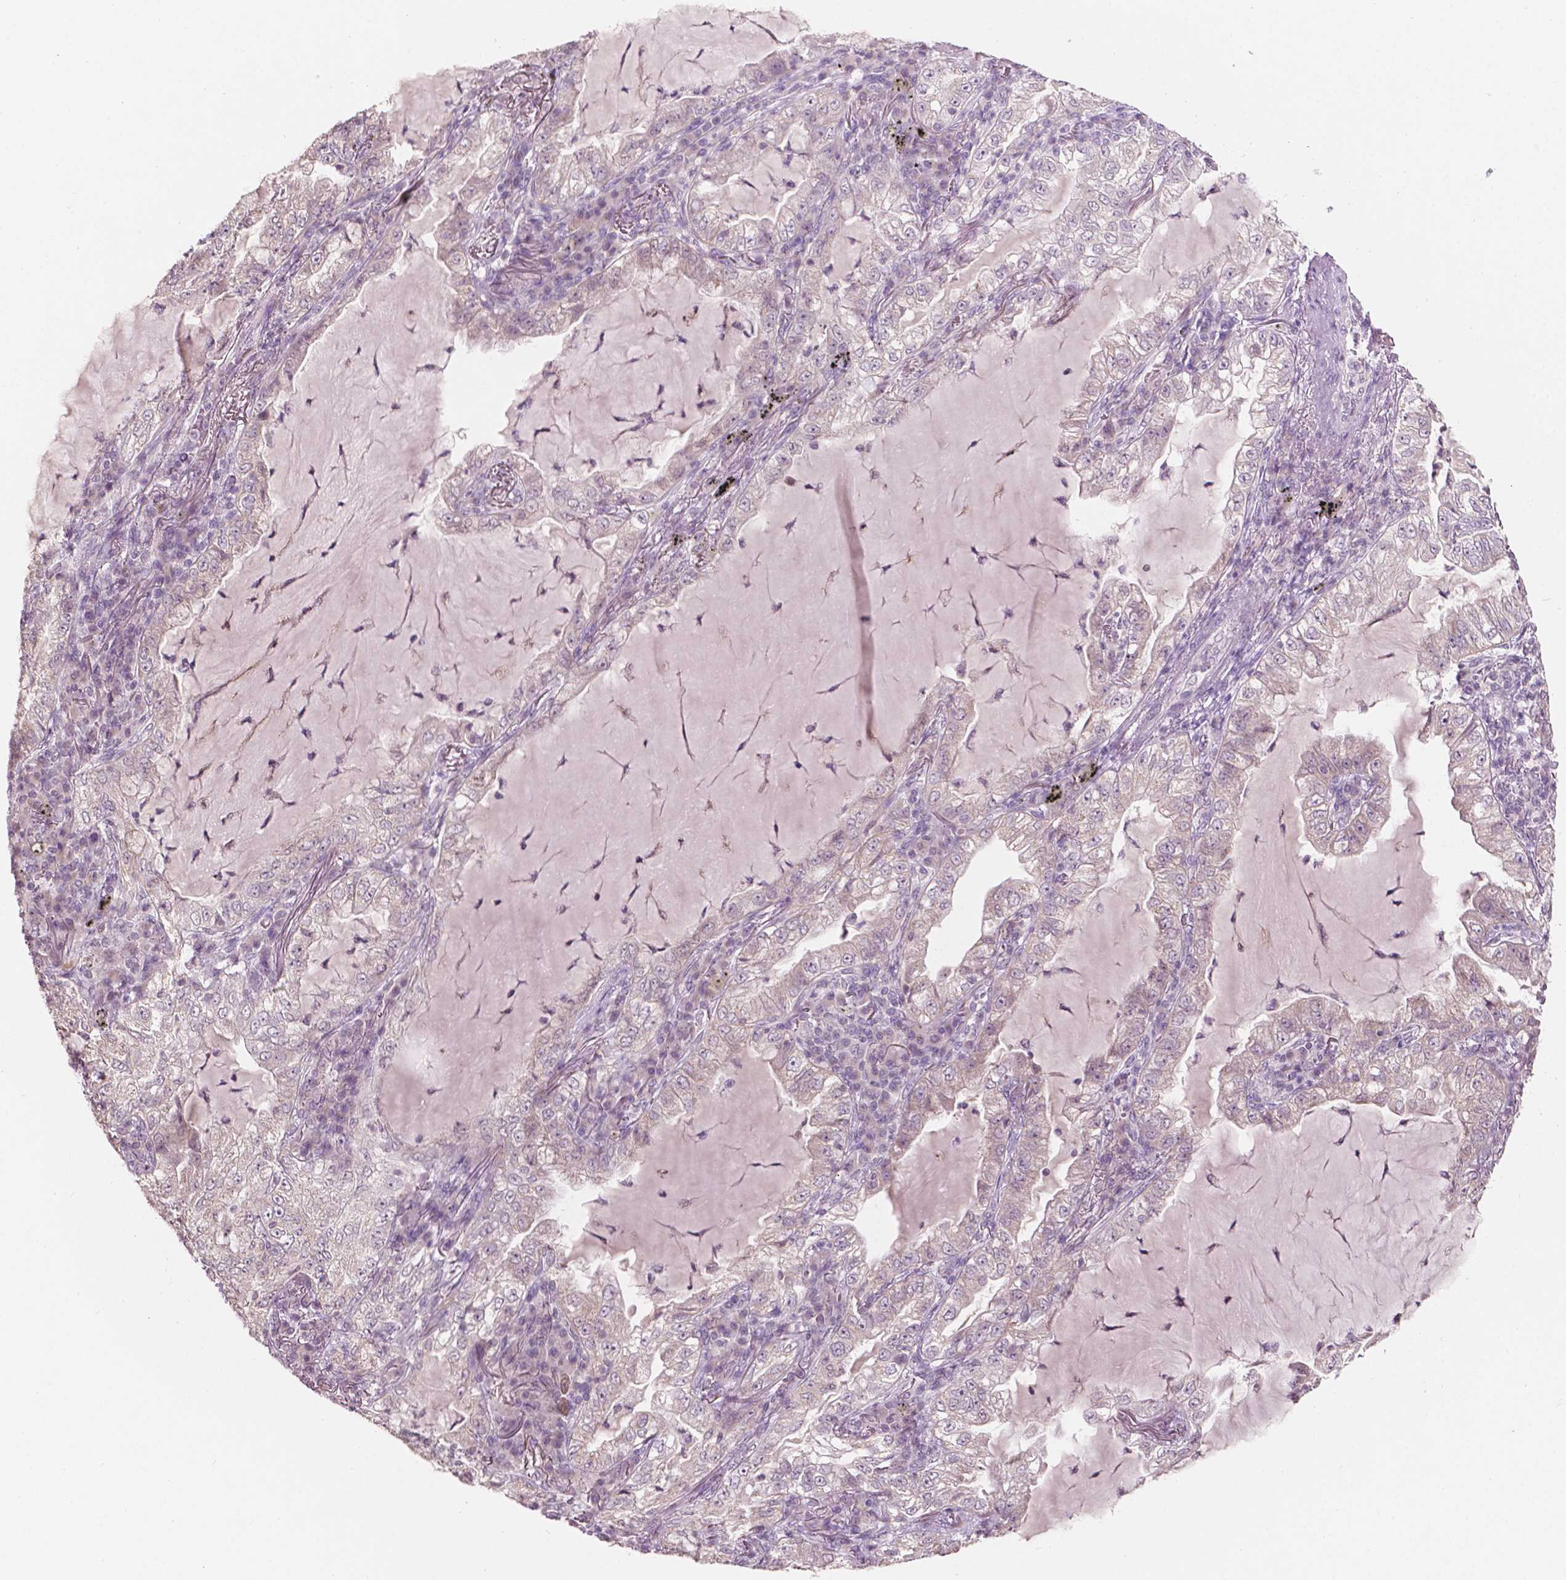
{"staining": {"intensity": "negative", "quantity": "none", "location": "none"}, "tissue": "lung cancer", "cell_type": "Tumor cells", "image_type": "cancer", "snomed": [{"axis": "morphology", "description": "Adenocarcinoma, NOS"}, {"axis": "topography", "description": "Lung"}], "caption": "Immunohistochemical staining of lung cancer (adenocarcinoma) demonstrates no significant staining in tumor cells. (DAB (3,3'-diaminobenzidine) IHC with hematoxylin counter stain).", "gene": "NOS1AP", "patient": {"sex": "female", "age": 73}}